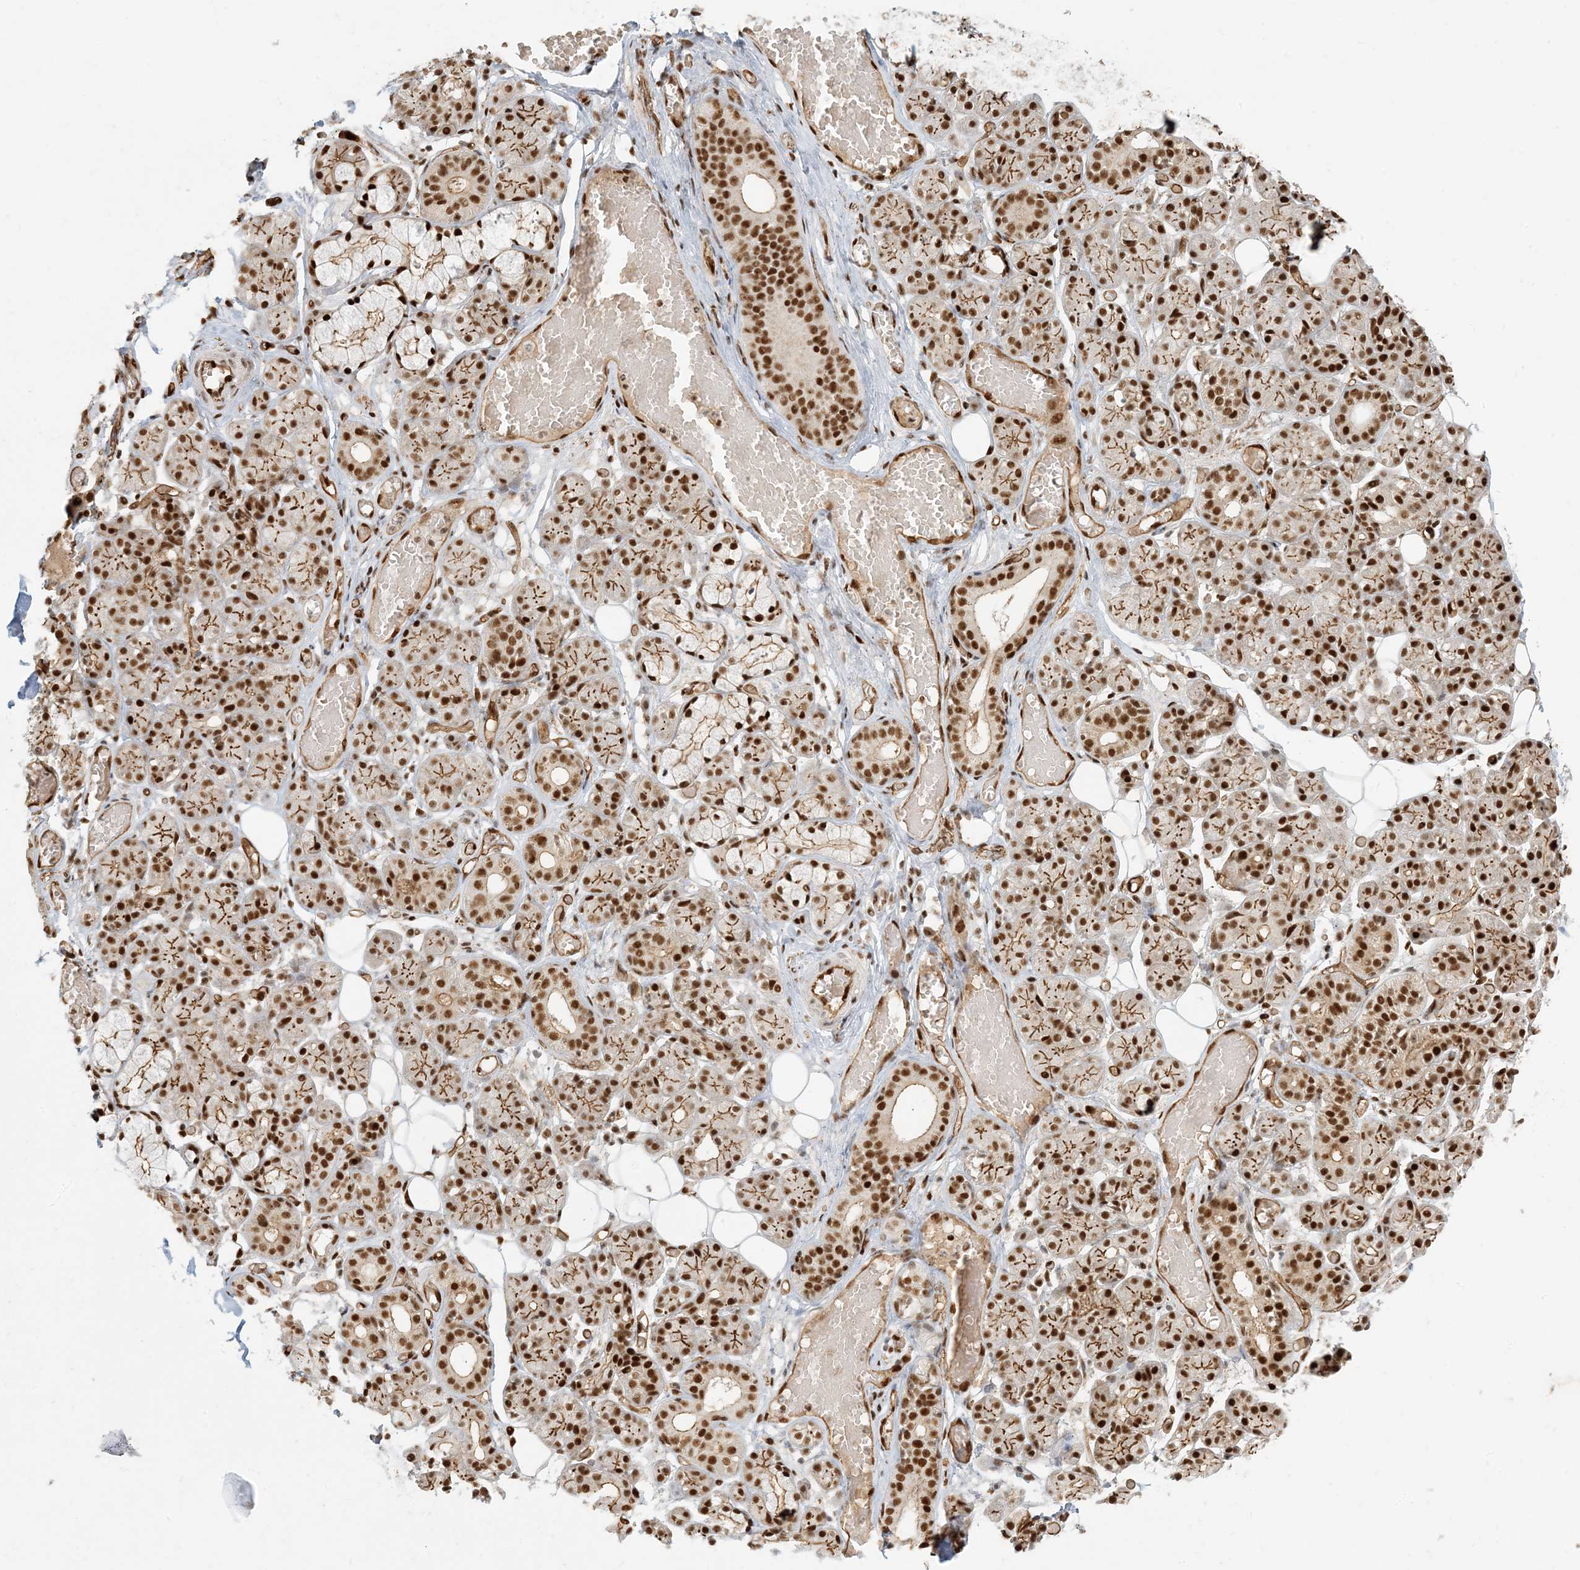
{"staining": {"intensity": "strong", "quantity": ">75%", "location": "cytoplasmic/membranous,nuclear"}, "tissue": "salivary gland", "cell_type": "Glandular cells", "image_type": "normal", "snomed": [{"axis": "morphology", "description": "Normal tissue, NOS"}, {"axis": "topography", "description": "Salivary gland"}], "caption": "There is high levels of strong cytoplasmic/membranous,nuclear expression in glandular cells of benign salivary gland, as demonstrated by immunohistochemical staining (brown color).", "gene": "CKS1B", "patient": {"sex": "male", "age": 63}}